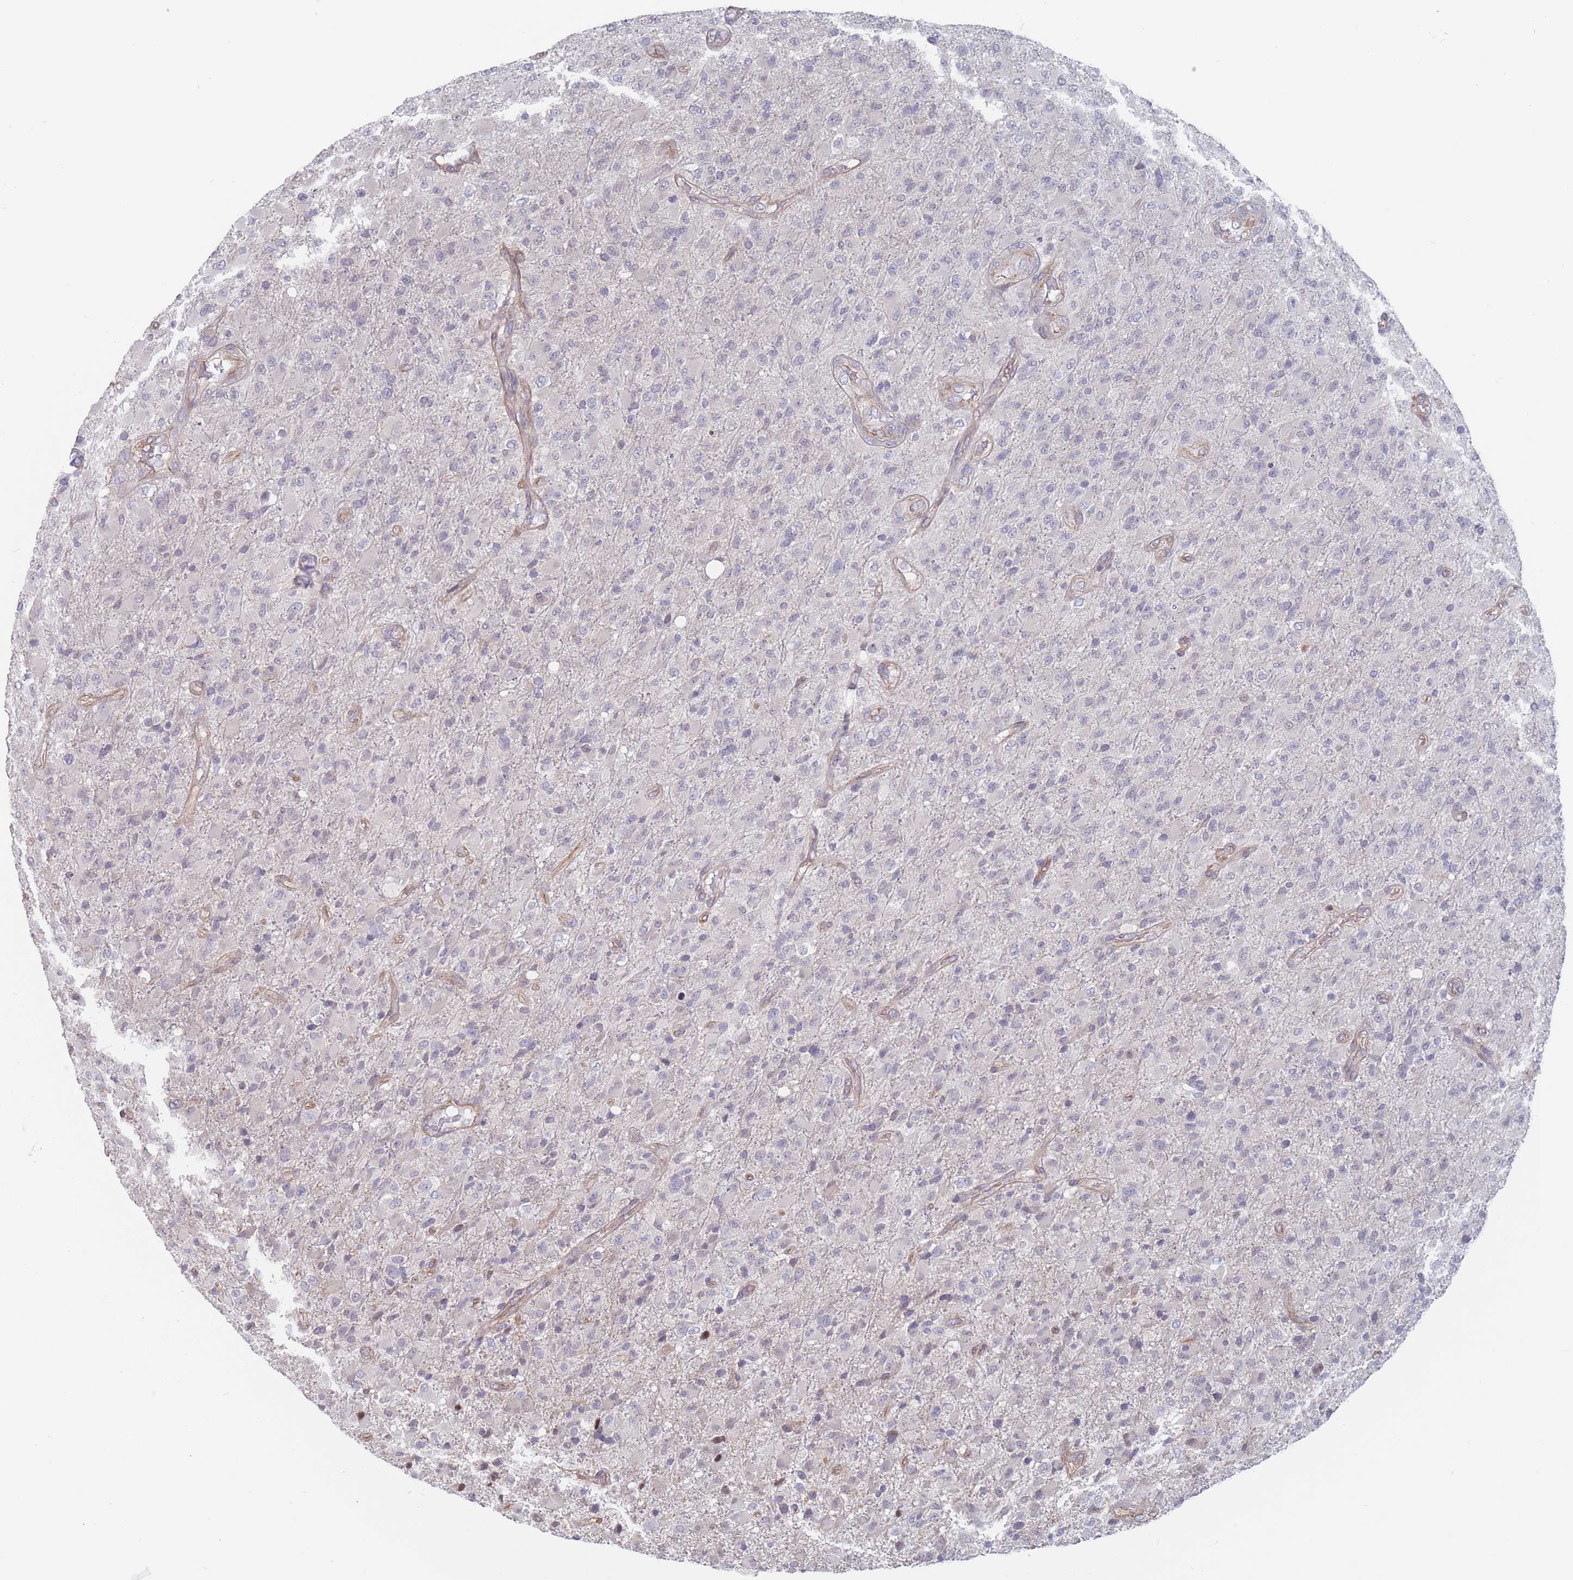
{"staining": {"intensity": "negative", "quantity": "none", "location": "none"}, "tissue": "glioma", "cell_type": "Tumor cells", "image_type": "cancer", "snomed": [{"axis": "morphology", "description": "Glioma, malignant, Low grade"}, {"axis": "topography", "description": "Brain"}], "caption": "An immunohistochemistry image of low-grade glioma (malignant) is shown. There is no staining in tumor cells of low-grade glioma (malignant).", "gene": "SLC1A6", "patient": {"sex": "male", "age": 65}}